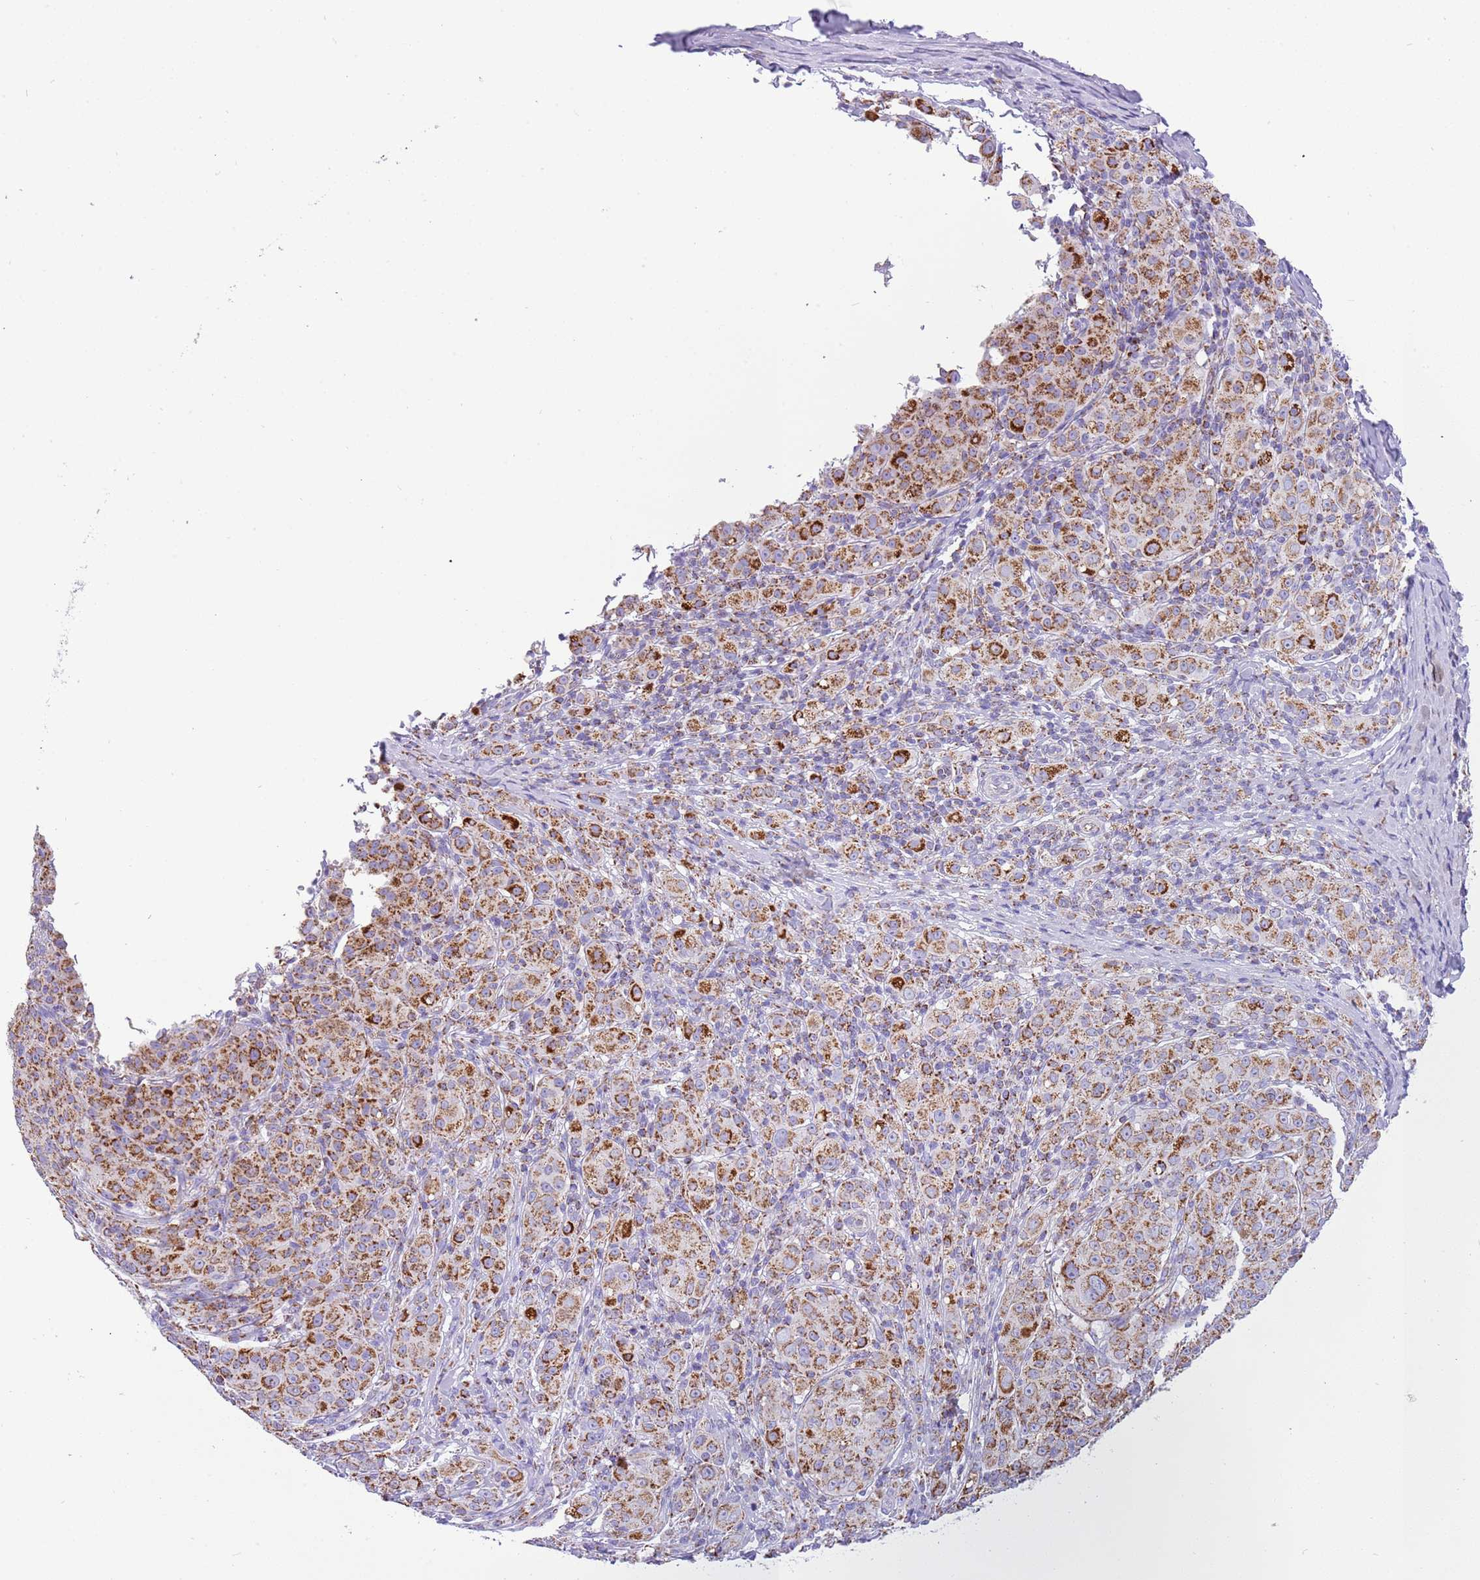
{"staining": {"intensity": "strong", "quantity": ">75%", "location": "cytoplasmic/membranous"}, "tissue": "melanoma", "cell_type": "Tumor cells", "image_type": "cancer", "snomed": [{"axis": "morphology", "description": "Malignant melanoma, NOS"}, {"axis": "topography", "description": "Skin"}], "caption": "Melanoma was stained to show a protein in brown. There is high levels of strong cytoplasmic/membranous staining in about >75% of tumor cells.", "gene": "SUCLG2", "patient": {"sex": "female", "age": 52}}